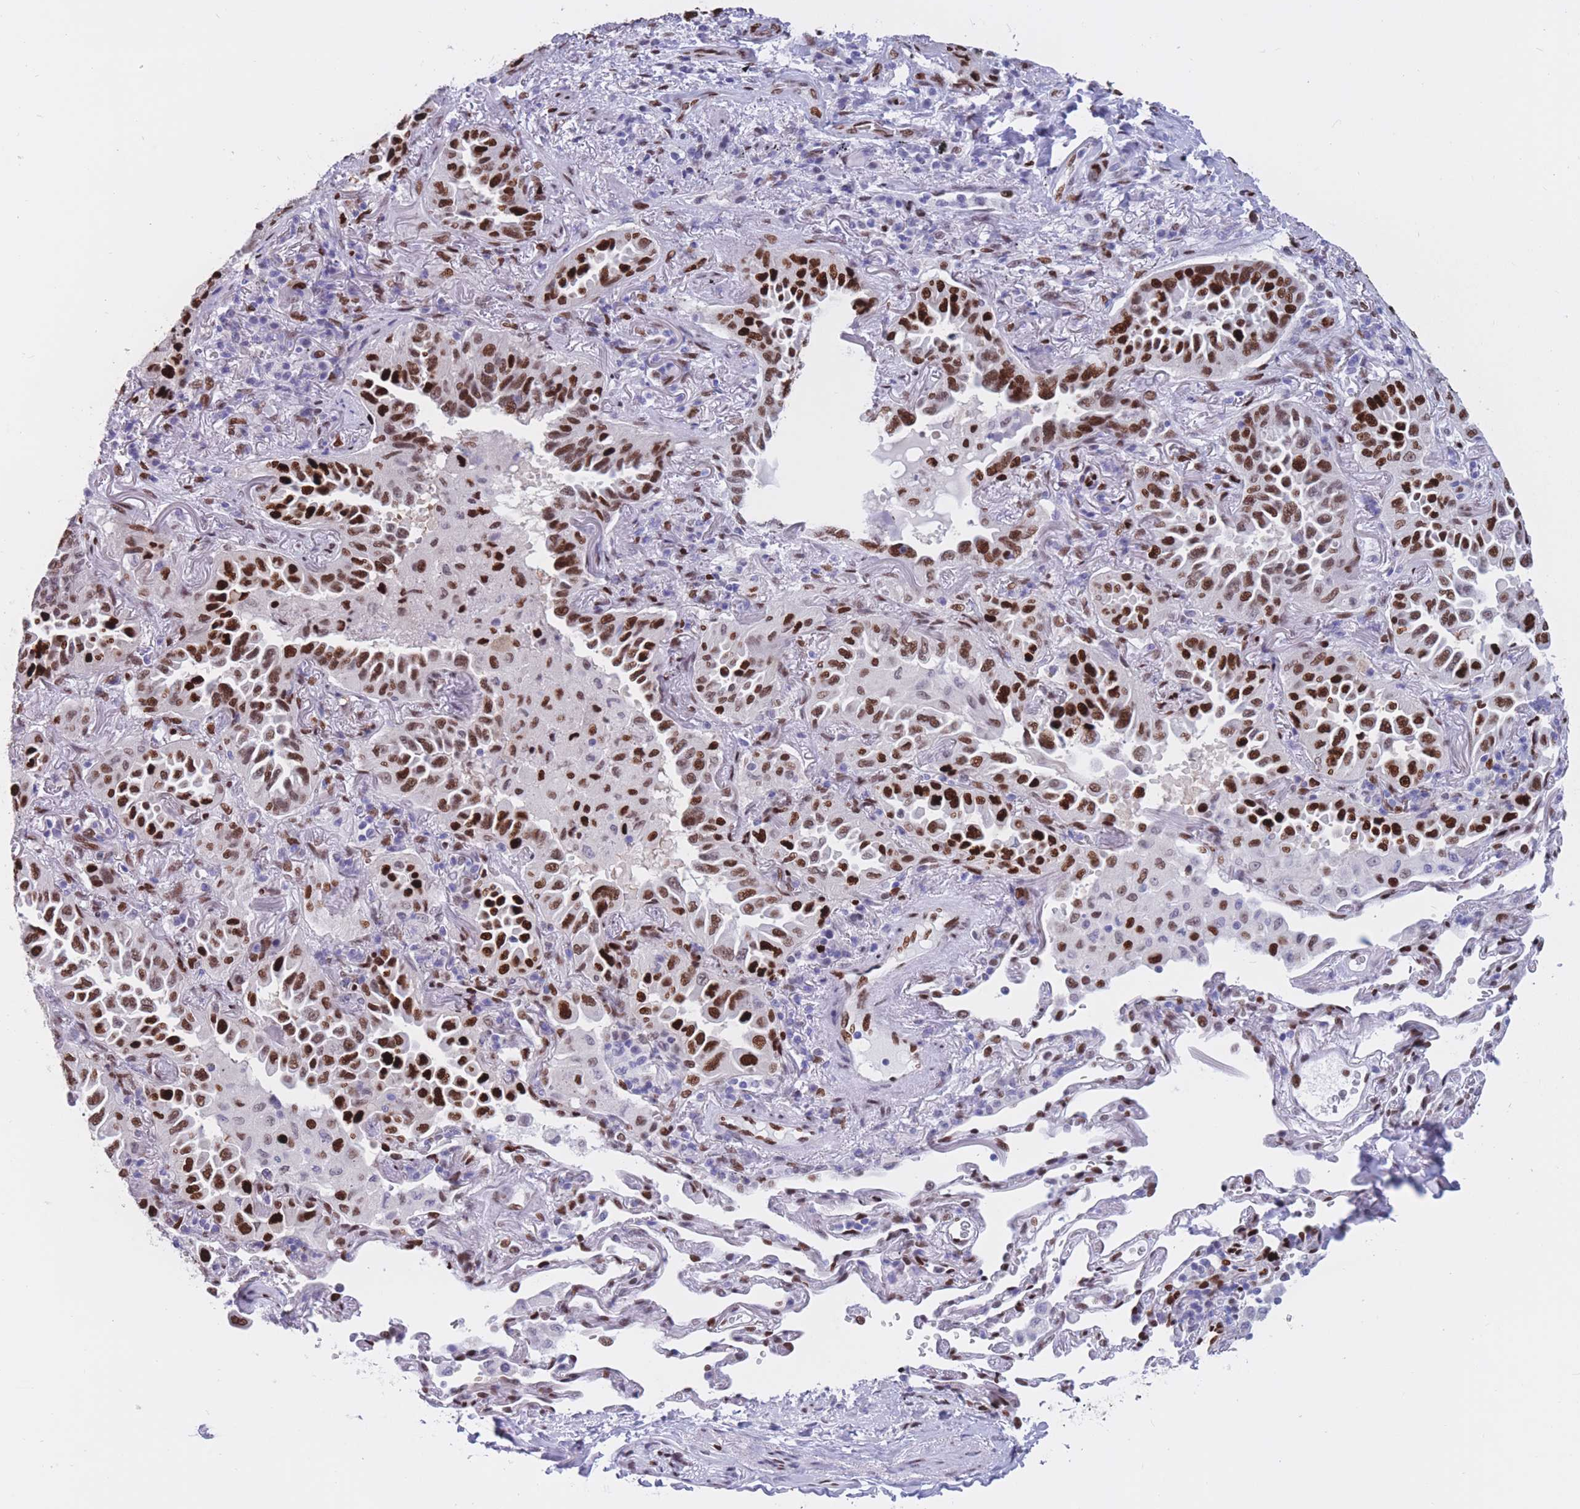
{"staining": {"intensity": "strong", "quantity": ">75%", "location": "nuclear"}, "tissue": "lung cancer", "cell_type": "Tumor cells", "image_type": "cancer", "snomed": [{"axis": "morphology", "description": "Adenocarcinoma, NOS"}, {"axis": "topography", "description": "Lung"}], "caption": "Human lung adenocarcinoma stained for a protein (brown) displays strong nuclear positive expression in about >75% of tumor cells.", "gene": "NASP", "patient": {"sex": "female", "age": 69}}